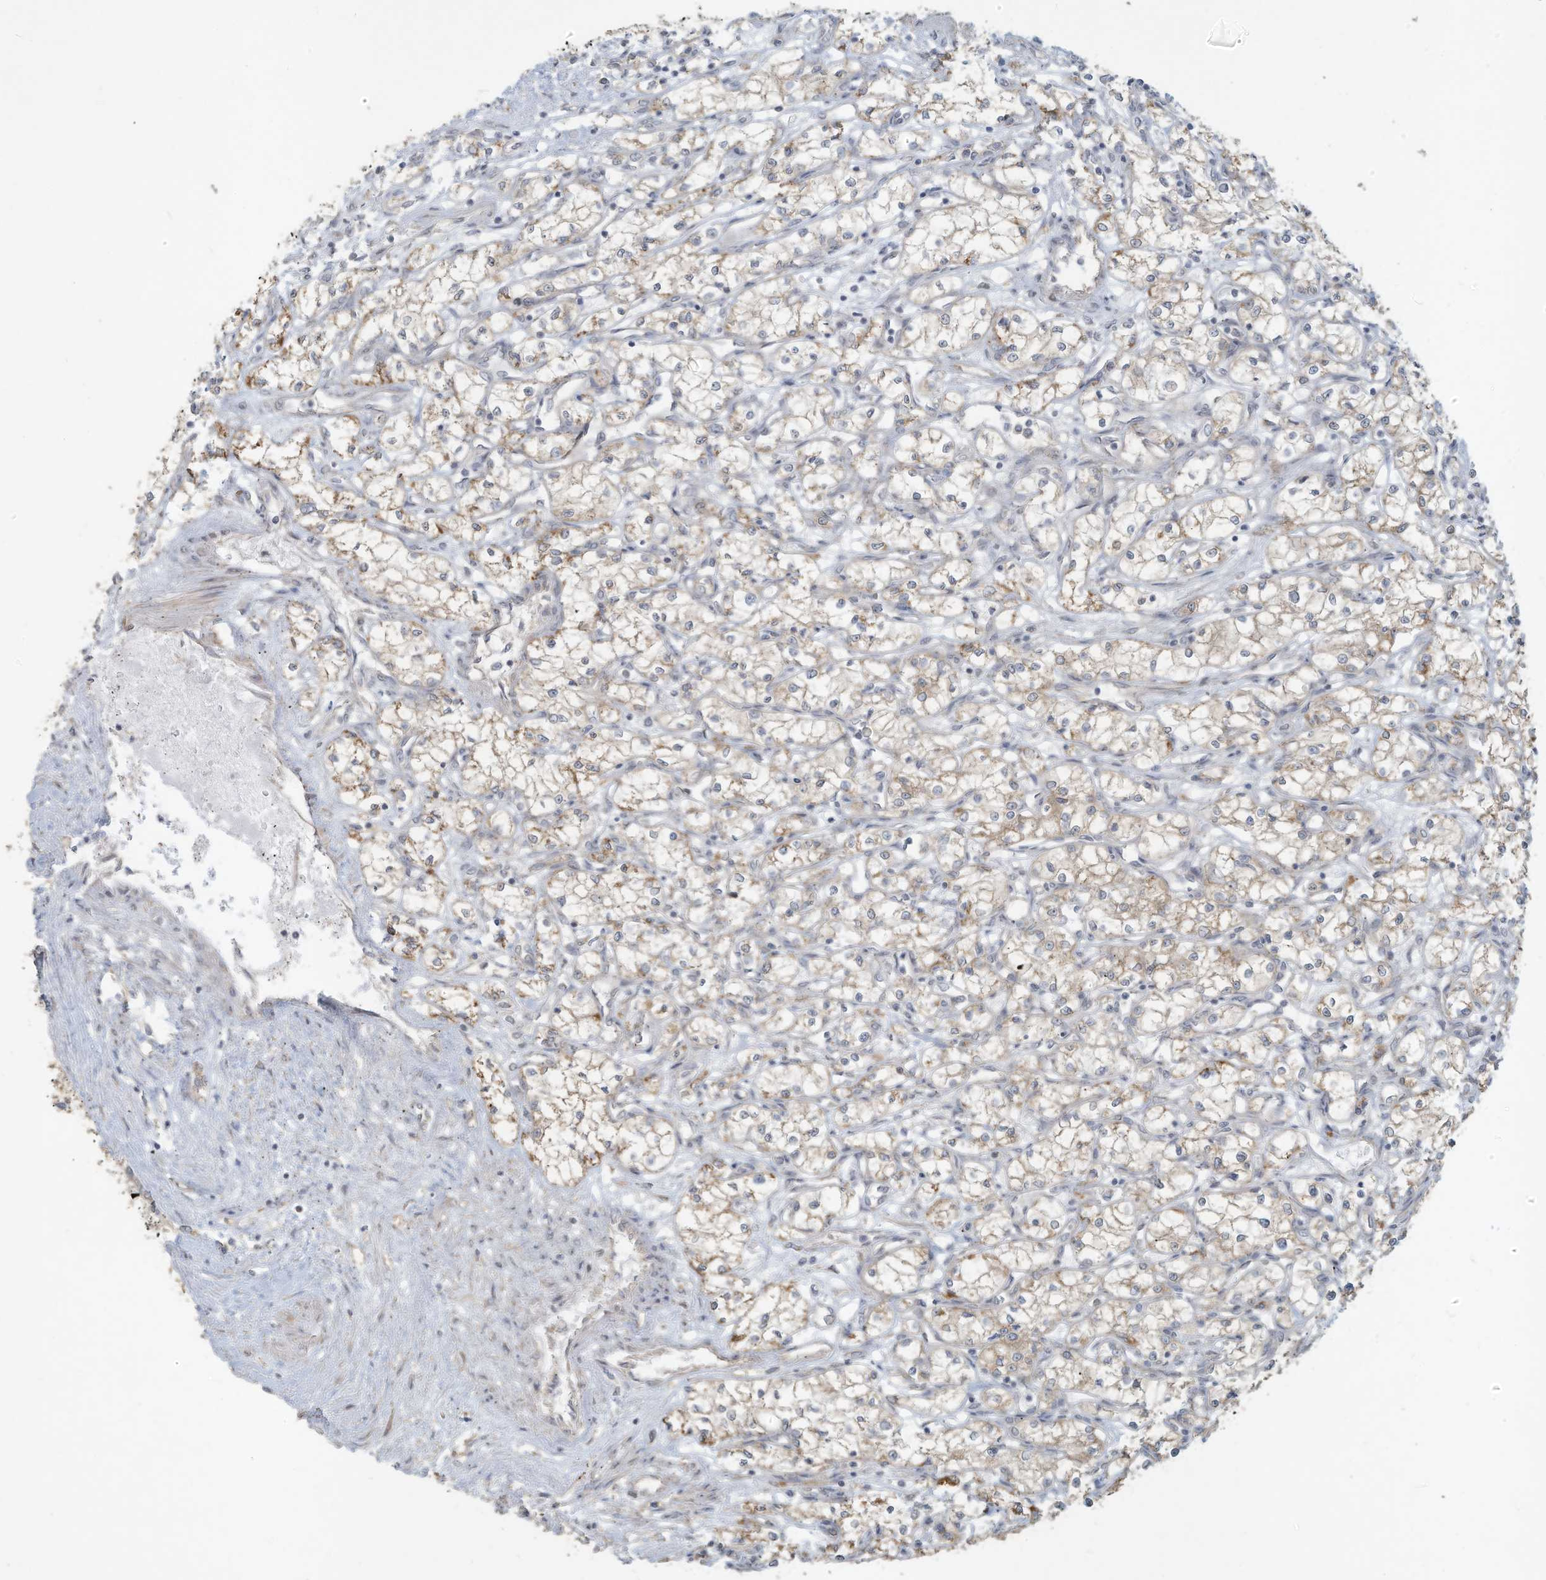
{"staining": {"intensity": "weak", "quantity": ">75%", "location": "cytoplasmic/membranous"}, "tissue": "renal cancer", "cell_type": "Tumor cells", "image_type": "cancer", "snomed": [{"axis": "morphology", "description": "Adenocarcinoma, NOS"}, {"axis": "topography", "description": "Kidney"}], "caption": "A histopathology image of human adenocarcinoma (renal) stained for a protein shows weak cytoplasmic/membranous brown staining in tumor cells. (IHC, brightfield microscopy, high magnification).", "gene": "MAGIX", "patient": {"sex": "male", "age": 59}}